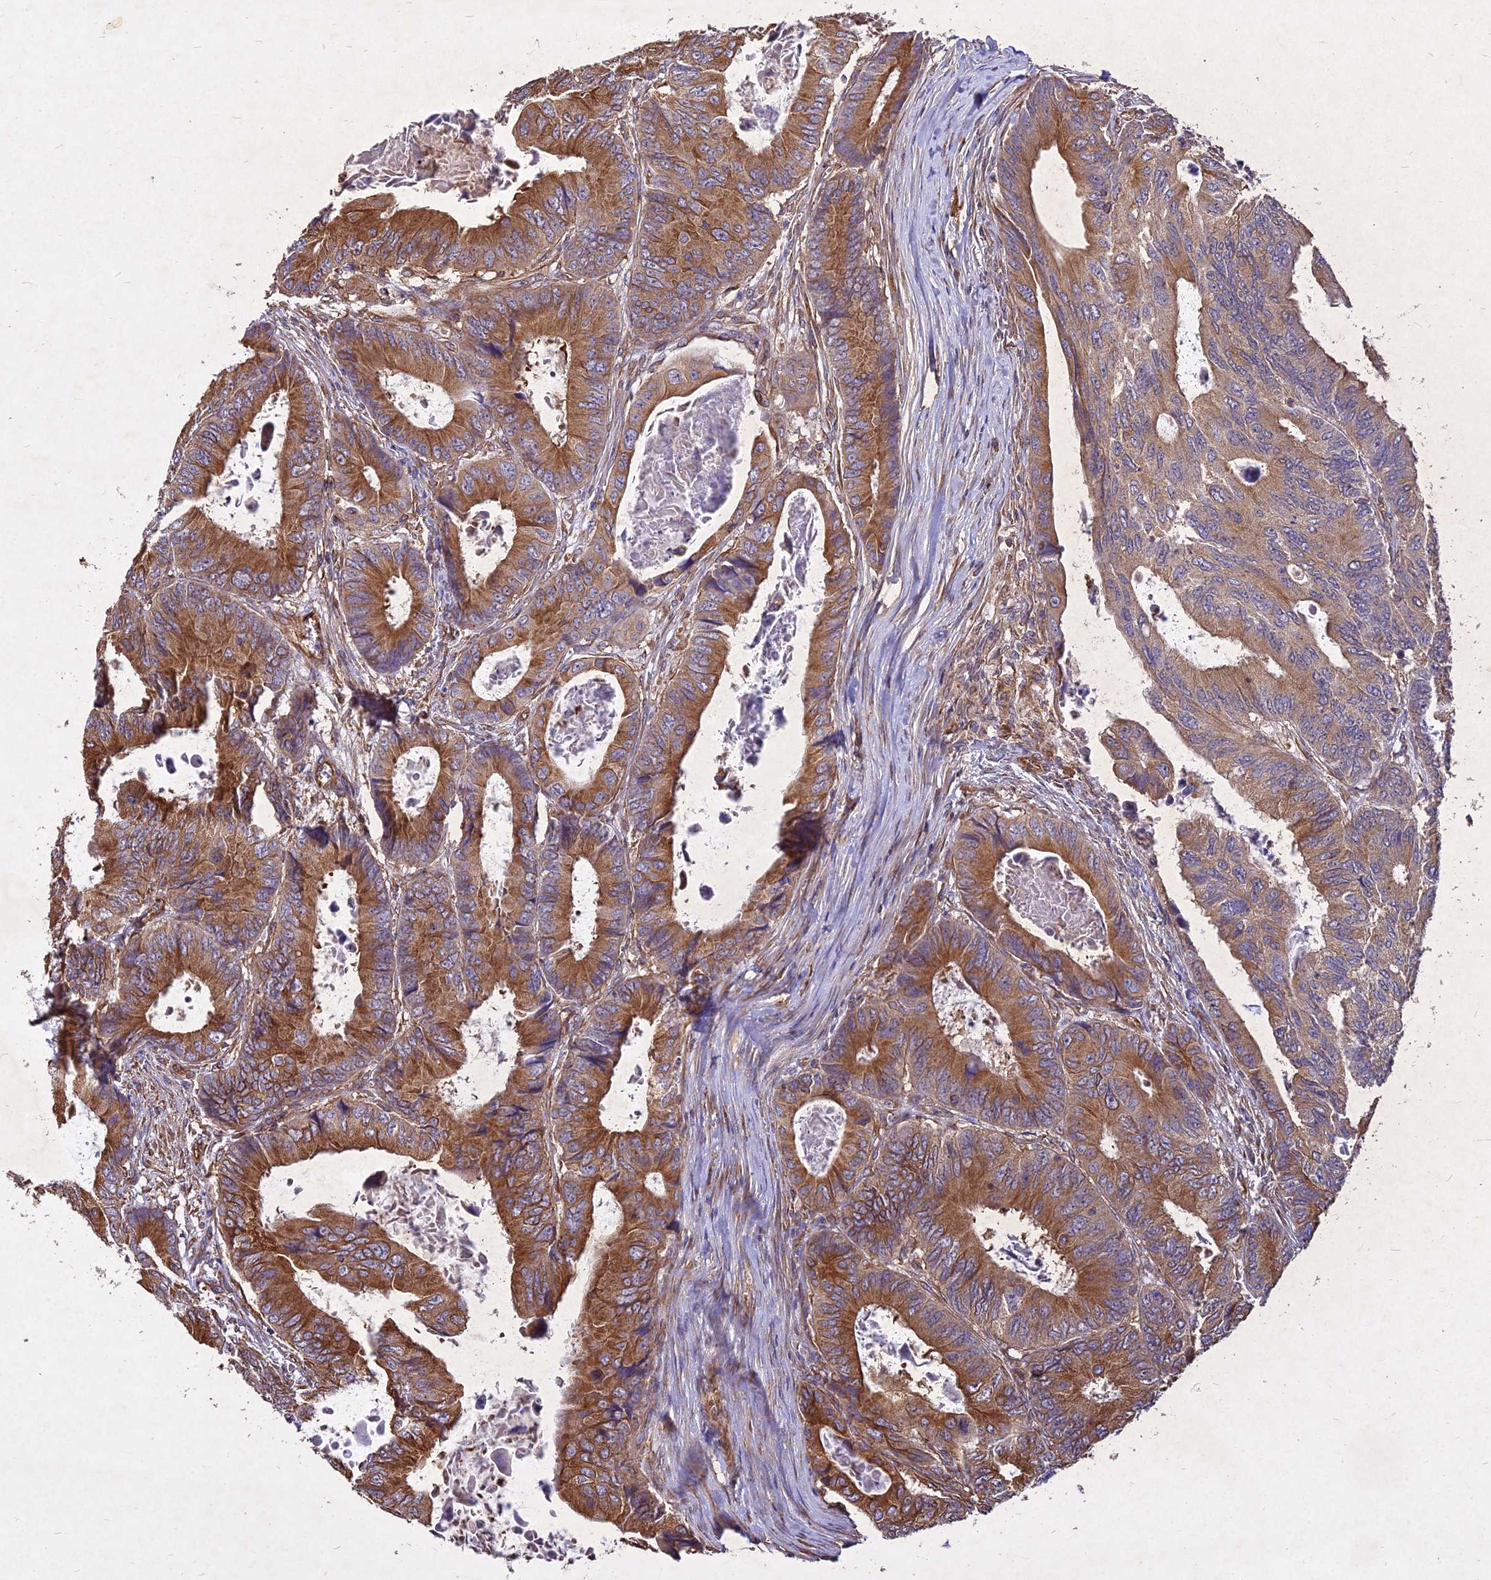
{"staining": {"intensity": "moderate", "quantity": ">75%", "location": "cytoplasmic/membranous"}, "tissue": "colorectal cancer", "cell_type": "Tumor cells", "image_type": "cancer", "snomed": [{"axis": "morphology", "description": "Adenocarcinoma, NOS"}, {"axis": "topography", "description": "Colon"}], "caption": "Immunohistochemical staining of human colorectal adenocarcinoma displays medium levels of moderate cytoplasmic/membranous protein expression in about >75% of tumor cells.", "gene": "SKA1", "patient": {"sex": "male", "age": 85}}